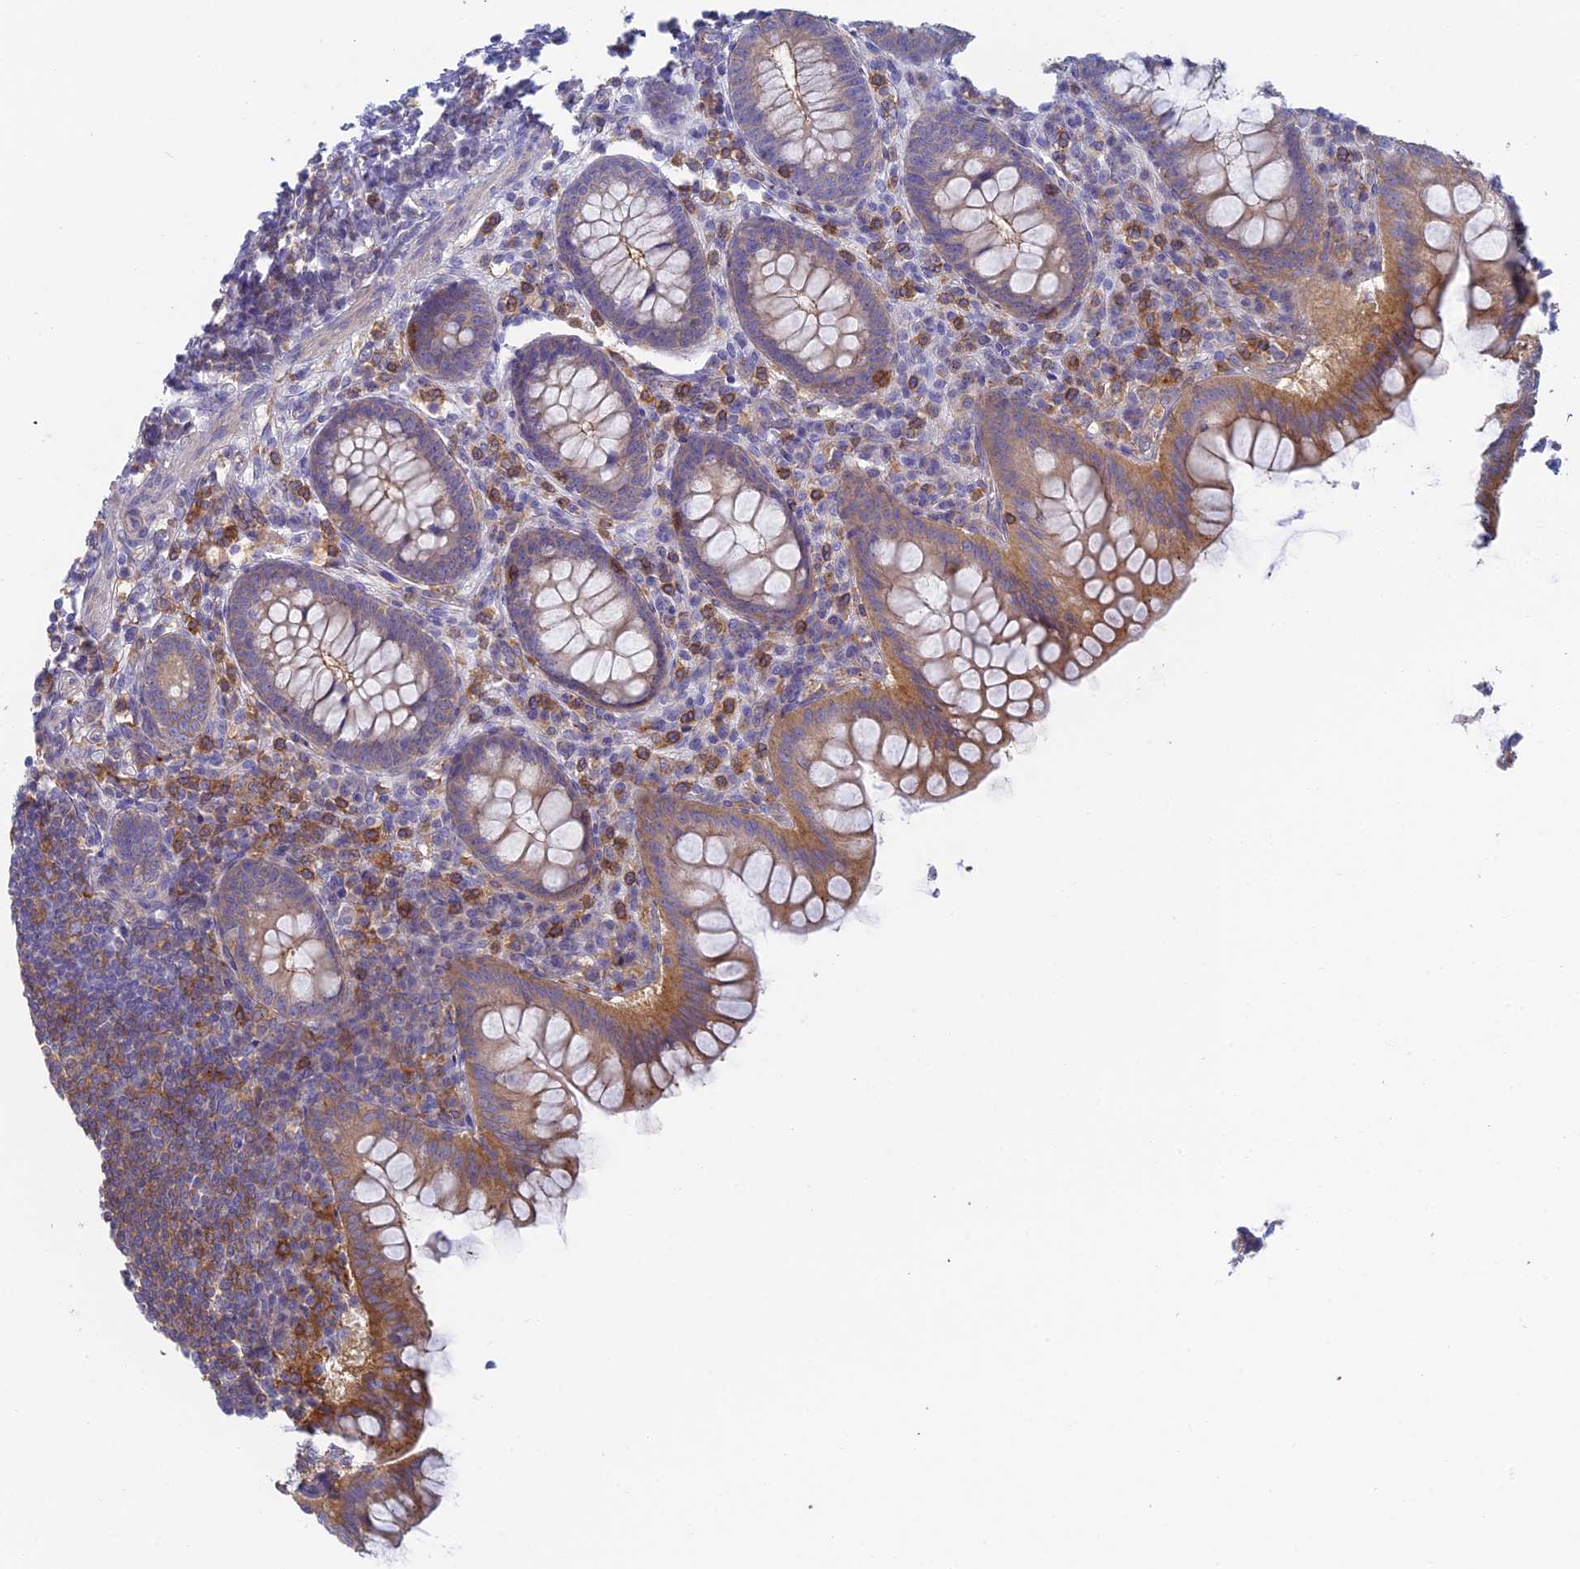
{"staining": {"intensity": "moderate", "quantity": ">75%", "location": "cytoplasmic/membranous"}, "tissue": "appendix", "cell_type": "Glandular cells", "image_type": "normal", "snomed": [{"axis": "morphology", "description": "Normal tissue, NOS"}, {"axis": "topography", "description": "Appendix"}], "caption": "Appendix stained with a brown dye displays moderate cytoplasmic/membranous positive staining in approximately >75% of glandular cells.", "gene": "STRN4", "patient": {"sex": "female", "age": 33}}